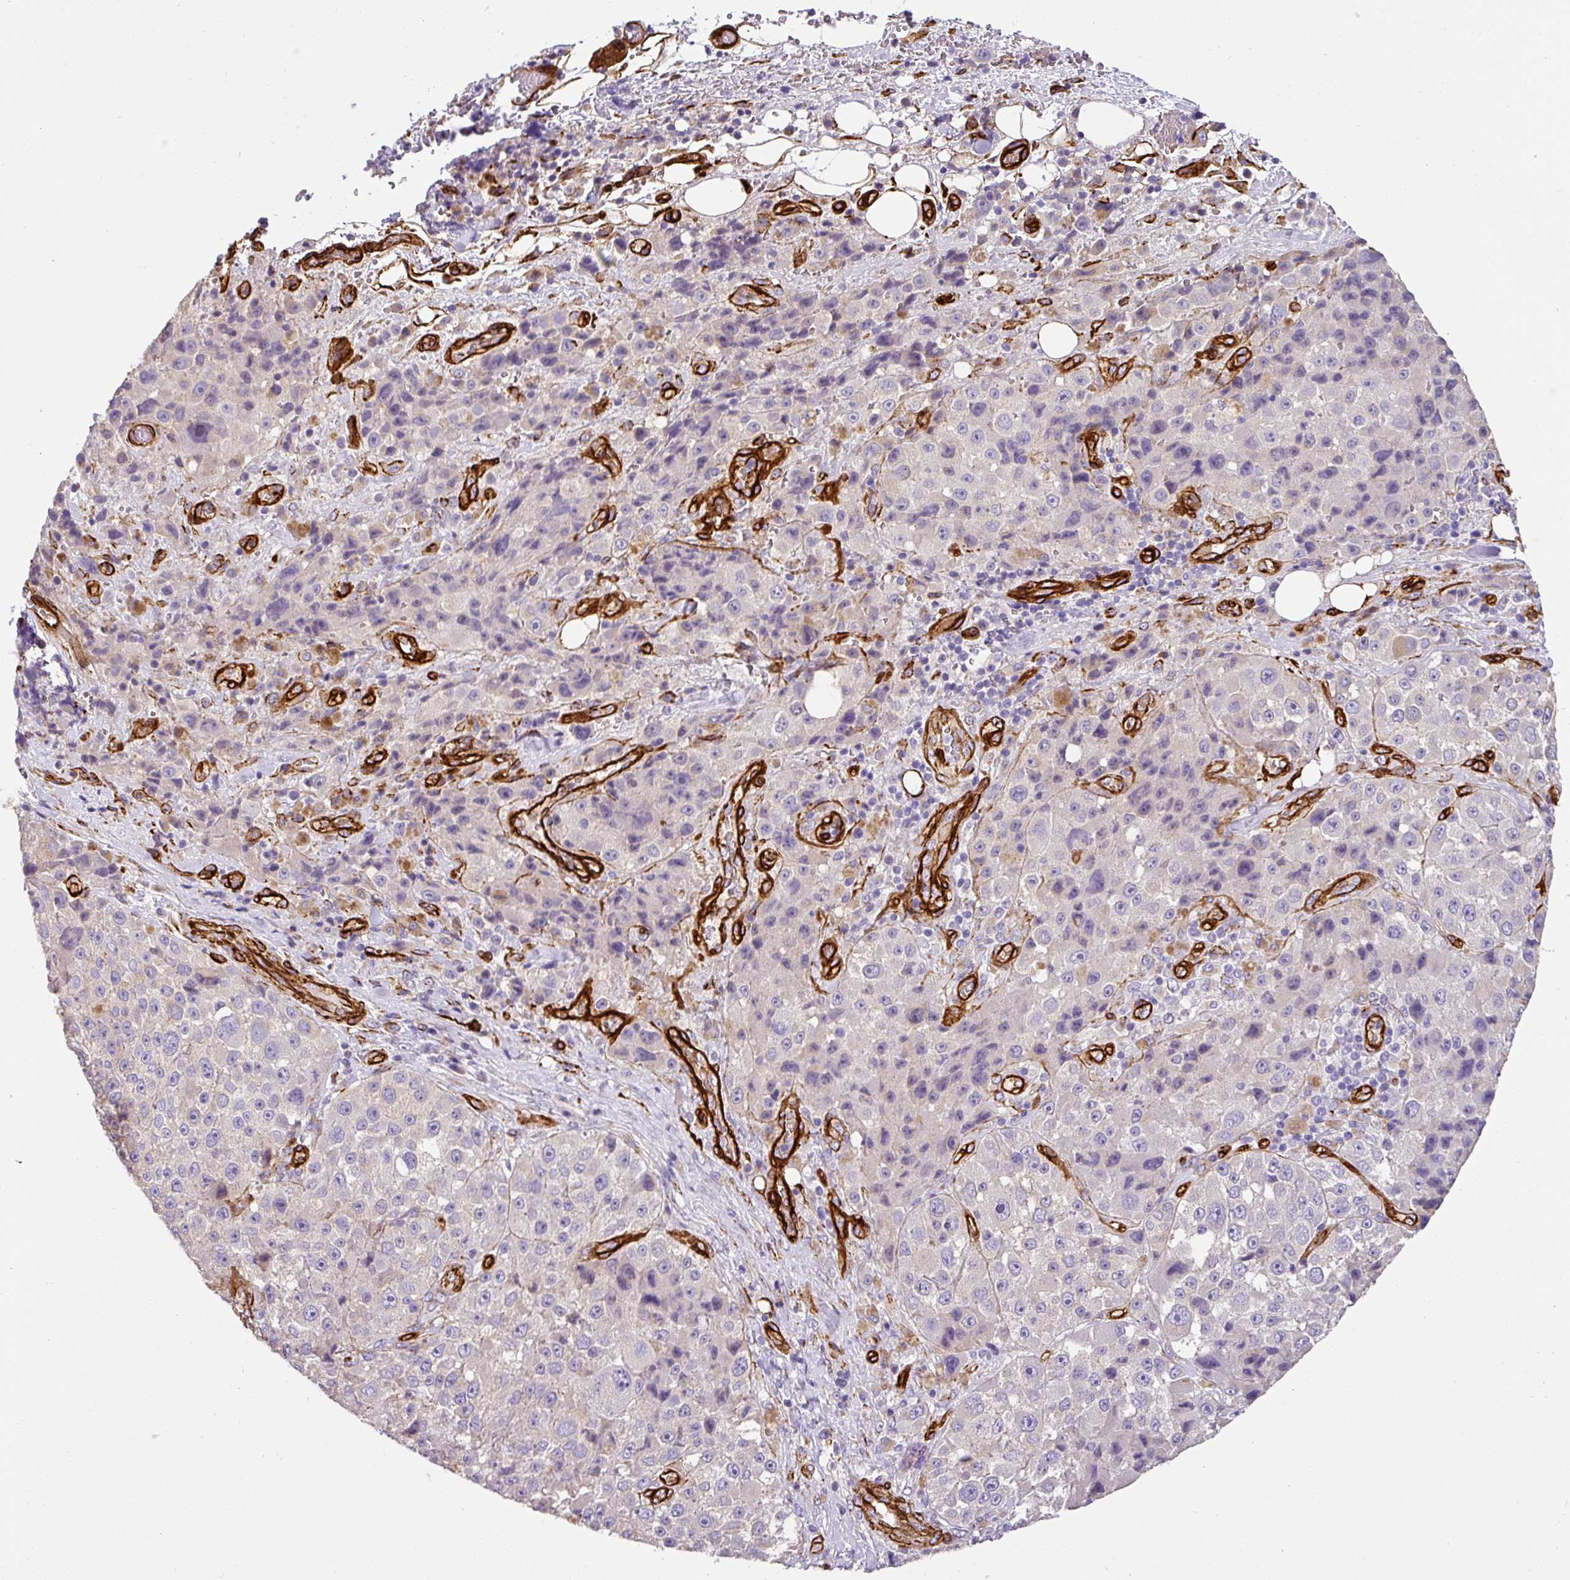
{"staining": {"intensity": "negative", "quantity": "none", "location": "none"}, "tissue": "melanoma", "cell_type": "Tumor cells", "image_type": "cancer", "snomed": [{"axis": "morphology", "description": "Malignant melanoma, Metastatic site"}, {"axis": "topography", "description": "Lymph node"}], "caption": "An immunohistochemistry histopathology image of malignant melanoma (metastatic site) is shown. There is no staining in tumor cells of malignant melanoma (metastatic site).", "gene": "SLC25A17", "patient": {"sex": "male", "age": 62}}